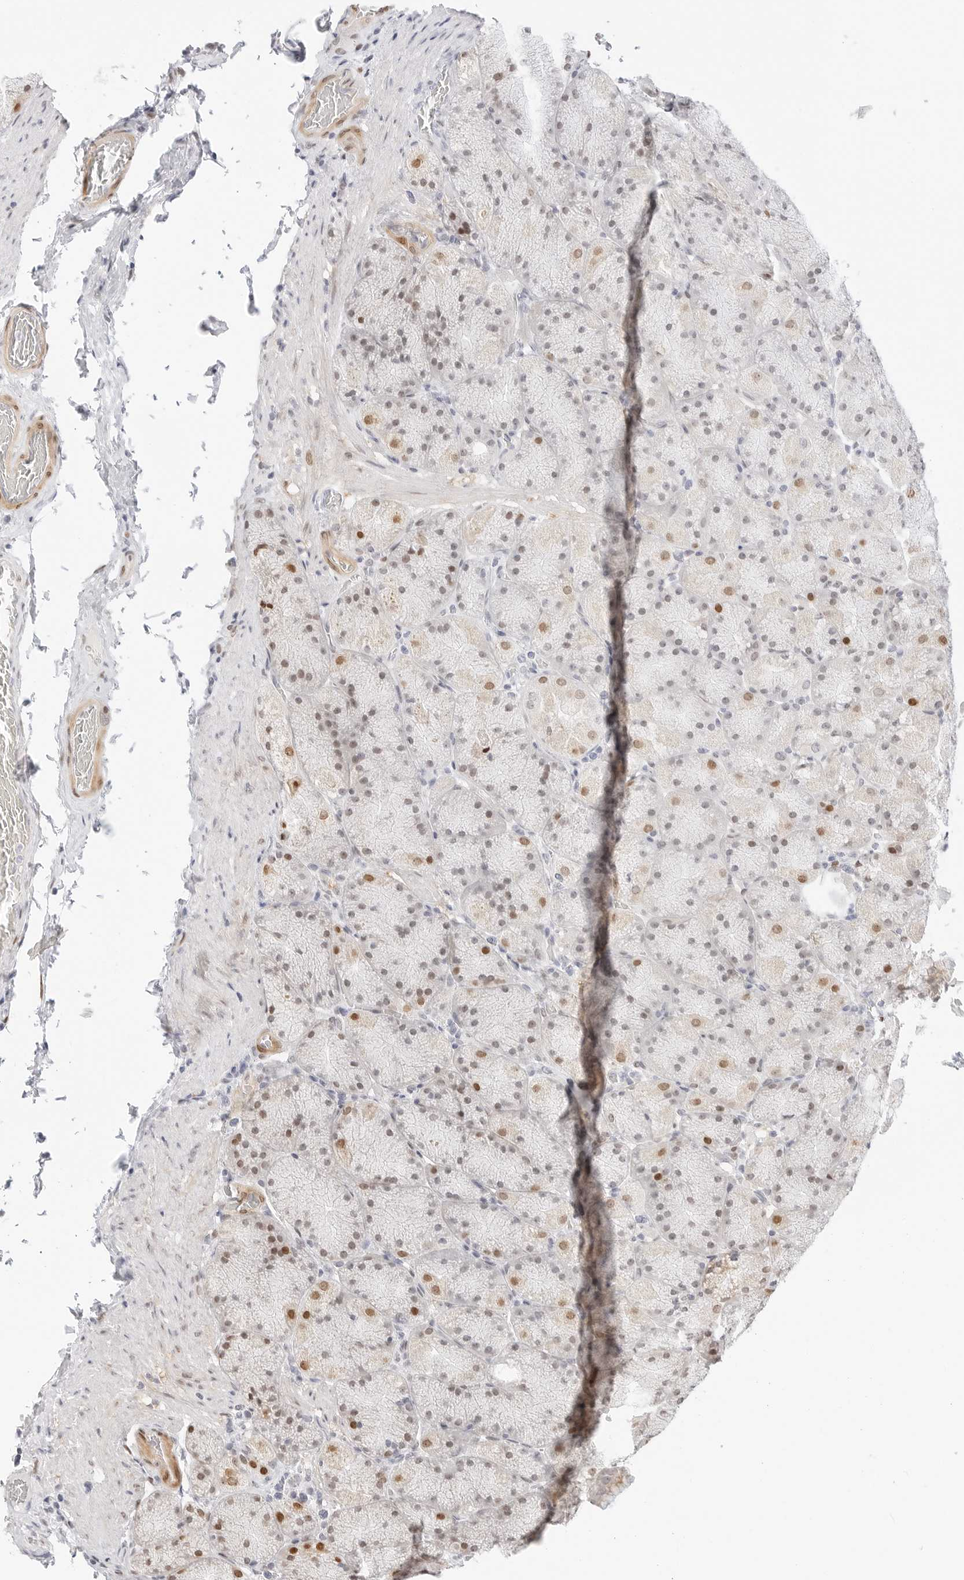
{"staining": {"intensity": "moderate", "quantity": "25%-75%", "location": "nuclear"}, "tissue": "stomach", "cell_type": "Glandular cells", "image_type": "normal", "snomed": [{"axis": "morphology", "description": "Normal tissue, NOS"}, {"axis": "topography", "description": "Stomach, upper"}, {"axis": "topography", "description": "Stomach"}], "caption": "Protein positivity by immunohistochemistry (IHC) exhibits moderate nuclear staining in approximately 25%-75% of glandular cells in benign stomach. The staining is performed using DAB brown chromogen to label protein expression. The nuclei are counter-stained blue using hematoxylin.", "gene": "SPIDR", "patient": {"sex": "male", "age": 48}}